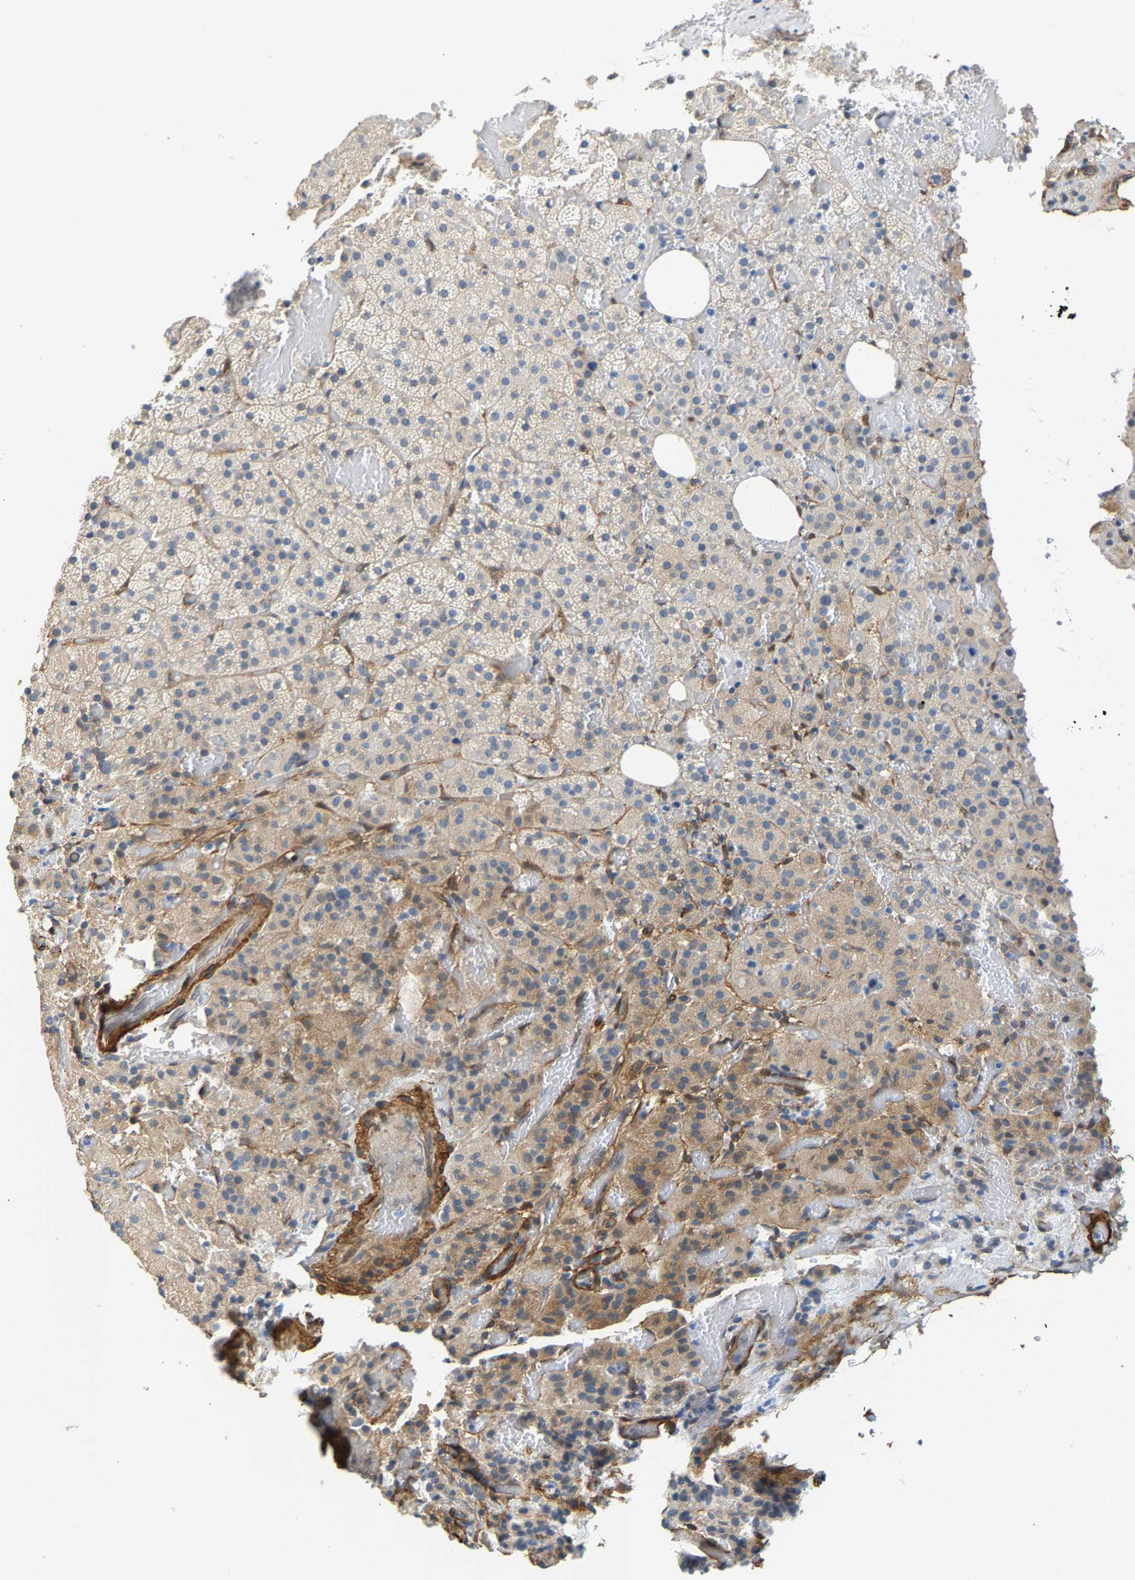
{"staining": {"intensity": "moderate", "quantity": "<25%", "location": "cytoplasmic/membranous"}, "tissue": "adrenal gland", "cell_type": "Glandular cells", "image_type": "normal", "snomed": [{"axis": "morphology", "description": "Normal tissue, NOS"}, {"axis": "topography", "description": "Adrenal gland"}], "caption": "Protein staining of normal adrenal gland reveals moderate cytoplasmic/membranous positivity in about <25% of glandular cells. (Stains: DAB (3,3'-diaminobenzidine) in brown, nuclei in blue, Microscopy: brightfield microscopy at high magnification).", "gene": "PAWR", "patient": {"sex": "female", "age": 59}}